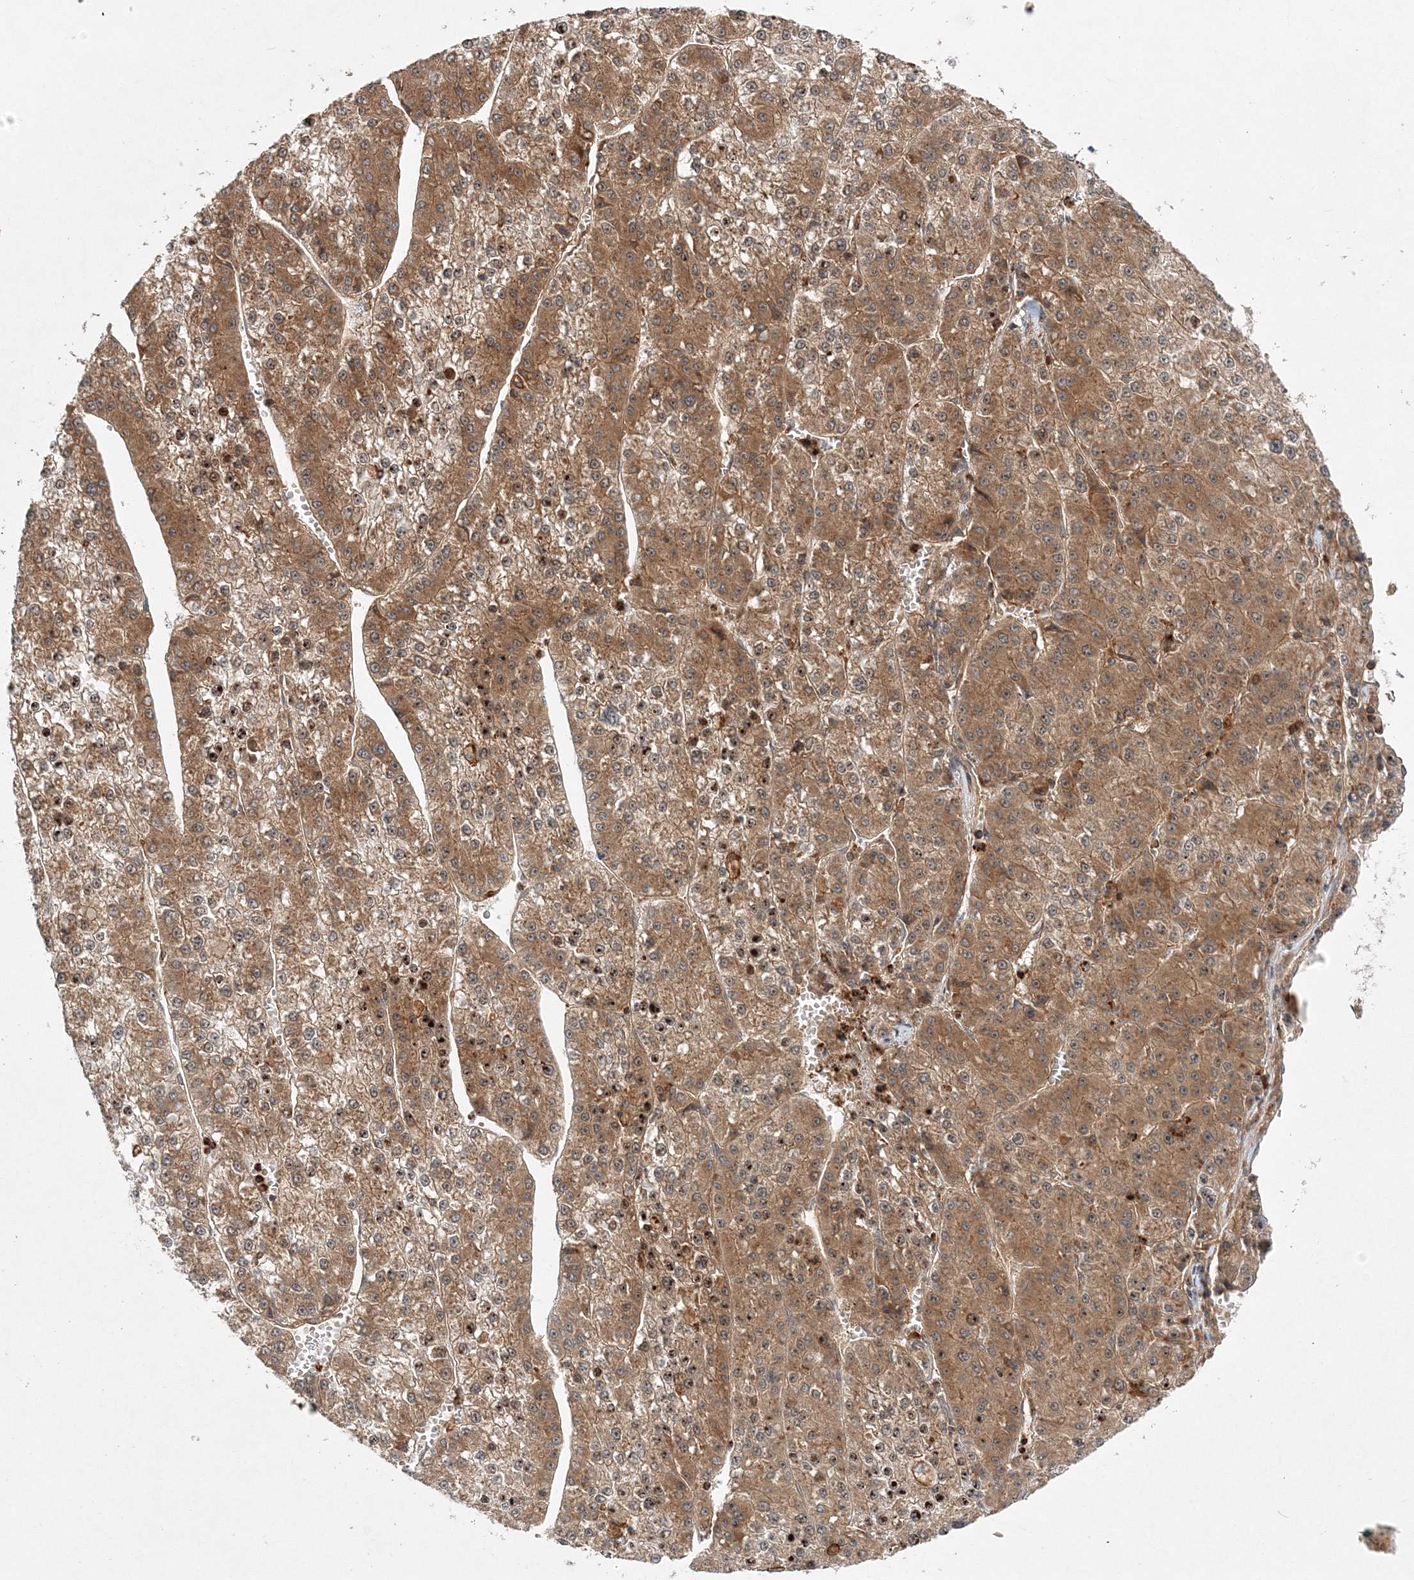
{"staining": {"intensity": "moderate", "quantity": ">75%", "location": "cytoplasmic/membranous"}, "tissue": "liver cancer", "cell_type": "Tumor cells", "image_type": "cancer", "snomed": [{"axis": "morphology", "description": "Carcinoma, Hepatocellular, NOS"}, {"axis": "topography", "description": "Liver"}], "caption": "Brown immunohistochemical staining in human hepatocellular carcinoma (liver) demonstrates moderate cytoplasmic/membranous staining in approximately >75% of tumor cells. The protein is stained brown, and the nuclei are stained in blue (DAB (3,3'-diaminobenzidine) IHC with brightfield microscopy, high magnification).", "gene": "WDR37", "patient": {"sex": "female", "age": 73}}